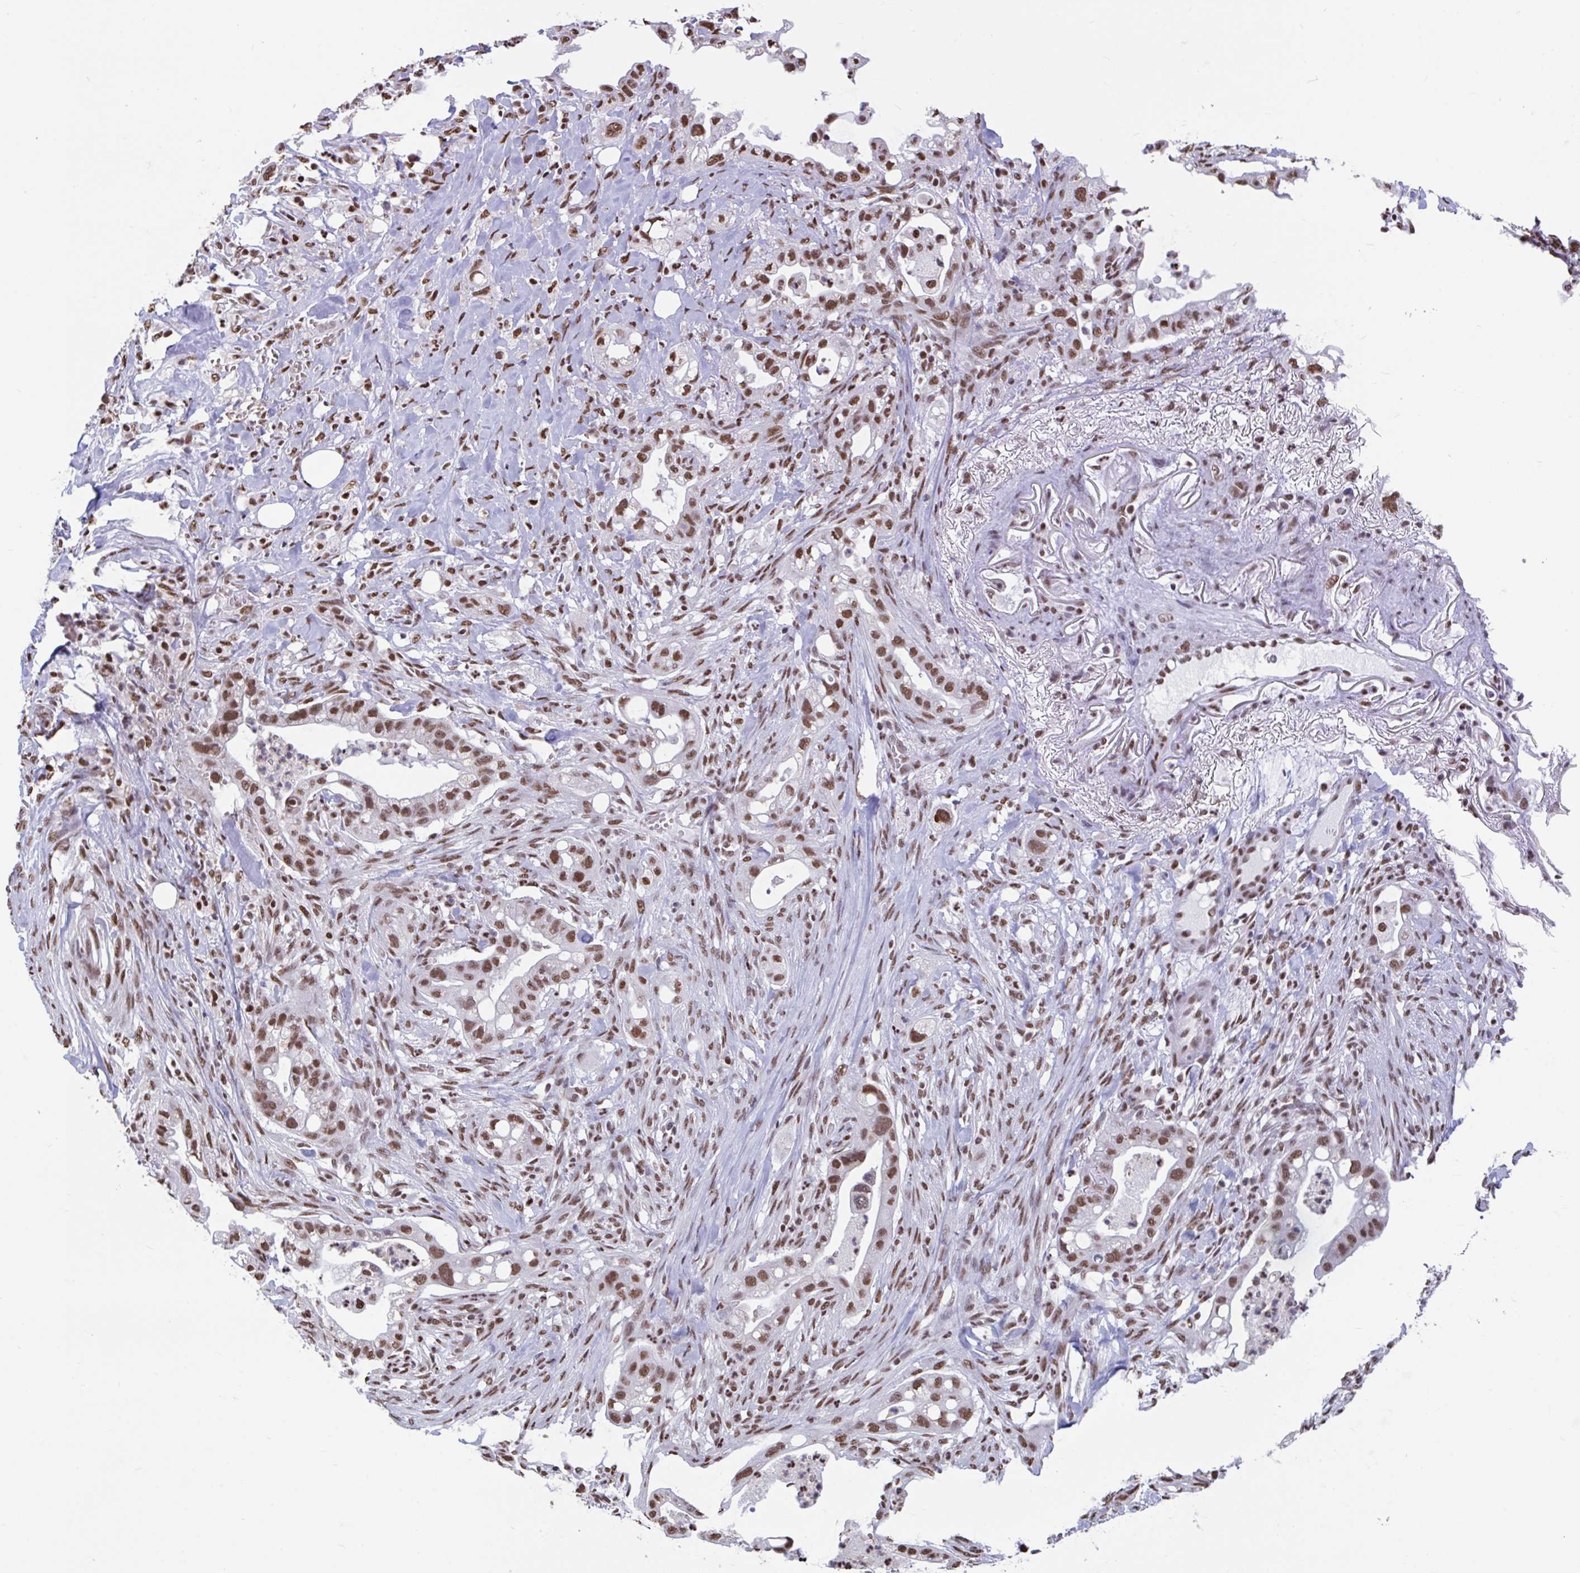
{"staining": {"intensity": "moderate", "quantity": ">75%", "location": "nuclear"}, "tissue": "pancreatic cancer", "cell_type": "Tumor cells", "image_type": "cancer", "snomed": [{"axis": "morphology", "description": "Adenocarcinoma, NOS"}, {"axis": "topography", "description": "Pancreas"}], "caption": "IHC (DAB) staining of human pancreatic cancer exhibits moderate nuclear protein positivity in about >75% of tumor cells.", "gene": "HNRNPDL", "patient": {"sex": "male", "age": 44}}